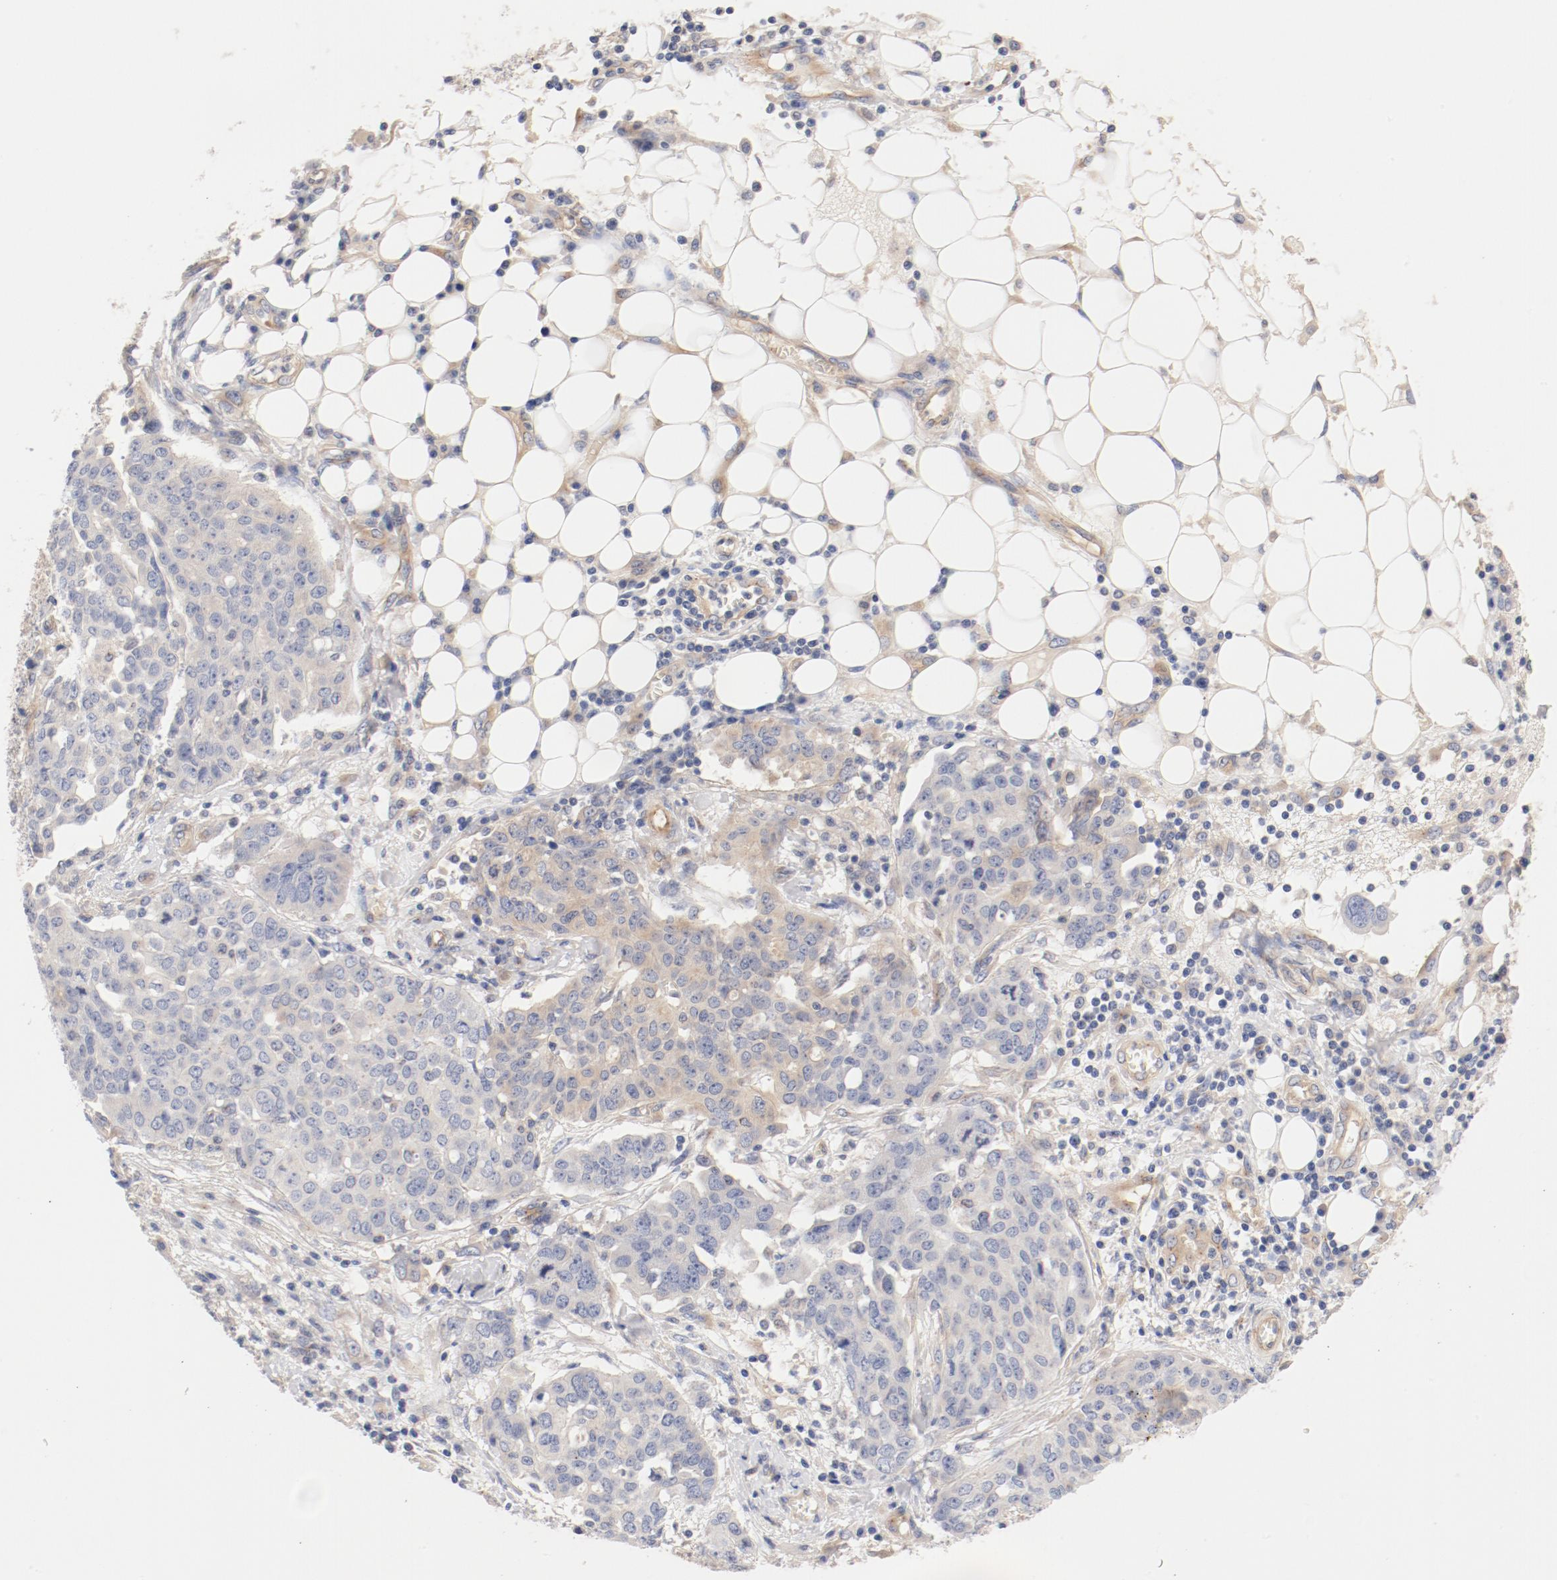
{"staining": {"intensity": "weak", "quantity": "<25%", "location": "cytoplasmic/membranous"}, "tissue": "ovarian cancer", "cell_type": "Tumor cells", "image_type": "cancer", "snomed": [{"axis": "morphology", "description": "Cystadenocarcinoma, serous, NOS"}, {"axis": "topography", "description": "Soft tissue"}, {"axis": "topography", "description": "Ovary"}], "caption": "The immunohistochemistry micrograph has no significant expression in tumor cells of serous cystadenocarcinoma (ovarian) tissue.", "gene": "DYNC1H1", "patient": {"sex": "female", "age": 57}}